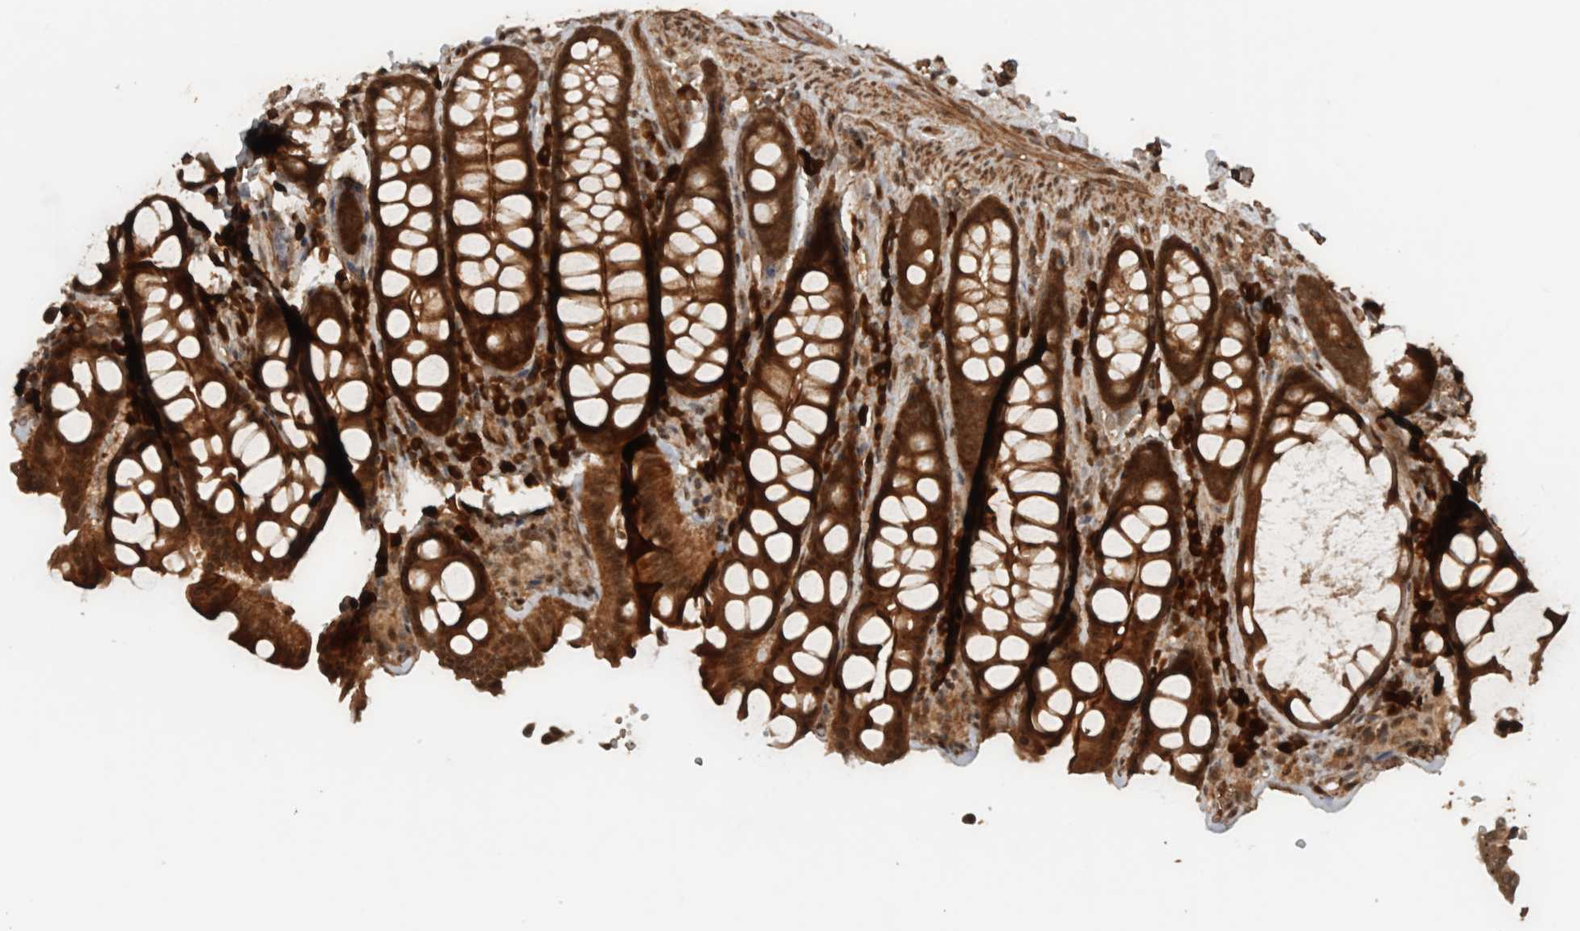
{"staining": {"intensity": "strong", "quantity": ">75%", "location": "cytoplasmic/membranous,nuclear"}, "tissue": "colon", "cell_type": "Endothelial cells", "image_type": "normal", "snomed": [{"axis": "morphology", "description": "Normal tissue, NOS"}, {"axis": "topography", "description": "Colon"}, {"axis": "topography", "description": "Peripheral nerve tissue"}], "caption": "IHC (DAB) staining of normal human colon exhibits strong cytoplasmic/membranous,nuclear protein expression in about >75% of endothelial cells.", "gene": "CNTROB", "patient": {"sex": "female", "age": 61}}